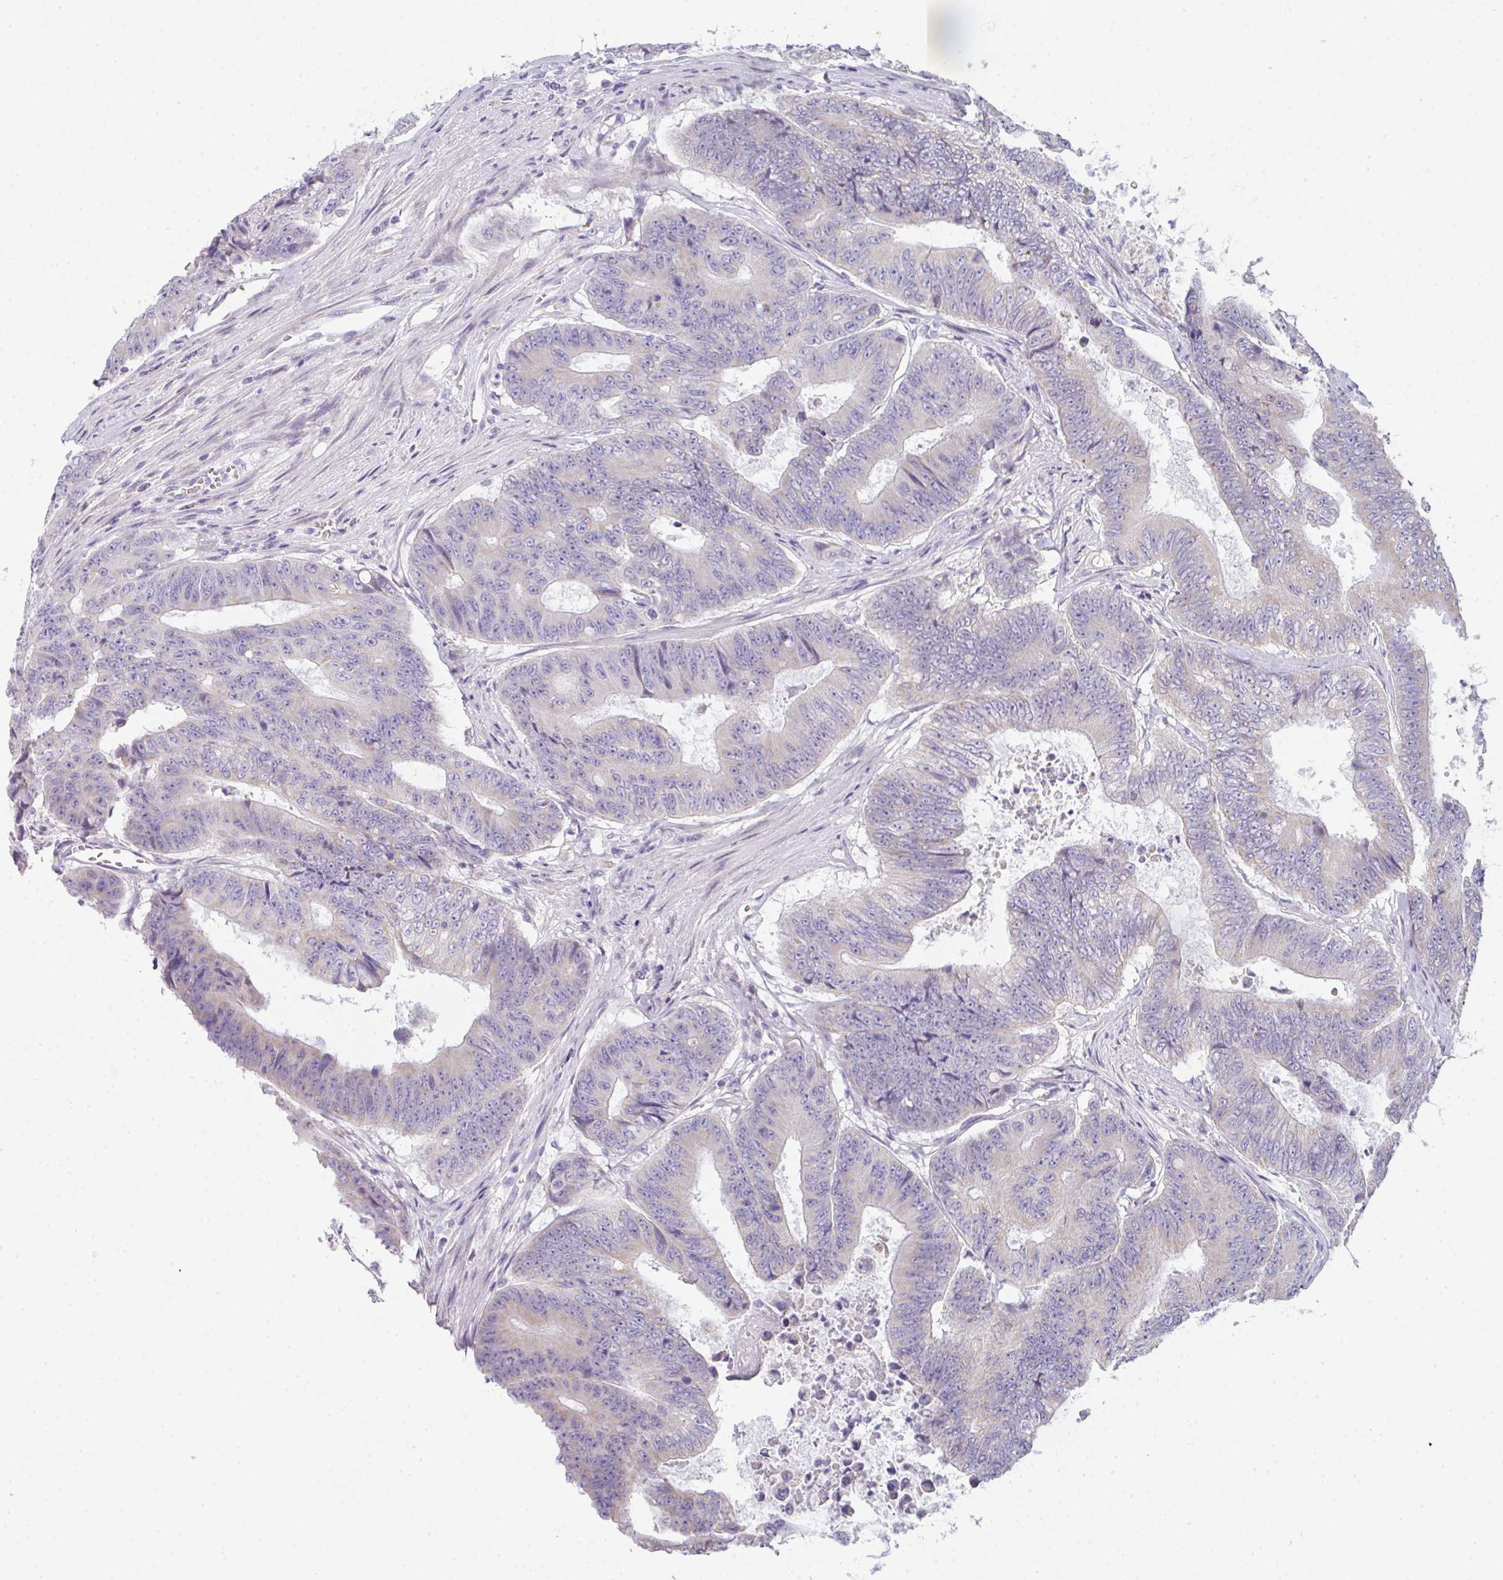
{"staining": {"intensity": "weak", "quantity": "<25%", "location": "cytoplasmic/membranous"}, "tissue": "colorectal cancer", "cell_type": "Tumor cells", "image_type": "cancer", "snomed": [{"axis": "morphology", "description": "Adenocarcinoma, NOS"}, {"axis": "topography", "description": "Colon"}], "caption": "High magnification brightfield microscopy of colorectal adenocarcinoma stained with DAB (brown) and counterstained with hematoxylin (blue): tumor cells show no significant staining.", "gene": "CACNA1S", "patient": {"sex": "female", "age": 48}}